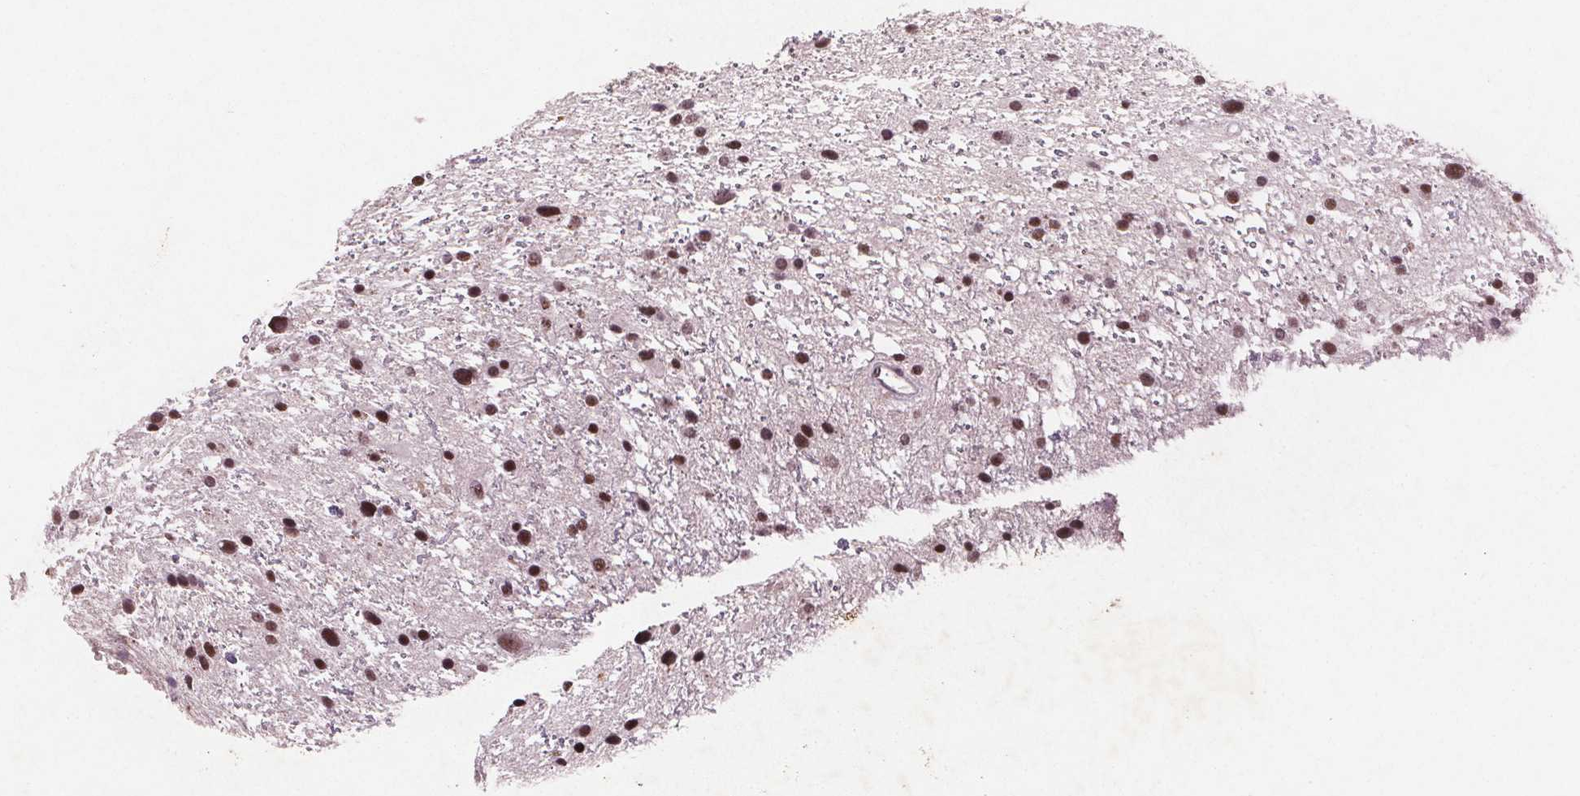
{"staining": {"intensity": "strong", "quantity": ">75%", "location": "nuclear"}, "tissue": "glioma", "cell_type": "Tumor cells", "image_type": "cancer", "snomed": [{"axis": "morphology", "description": "Glioma, malignant, Low grade"}, {"axis": "topography", "description": "Brain"}], "caption": "A high amount of strong nuclear positivity is seen in approximately >75% of tumor cells in malignant glioma (low-grade) tissue.", "gene": "RPS6KA2", "patient": {"sex": "female", "age": 32}}